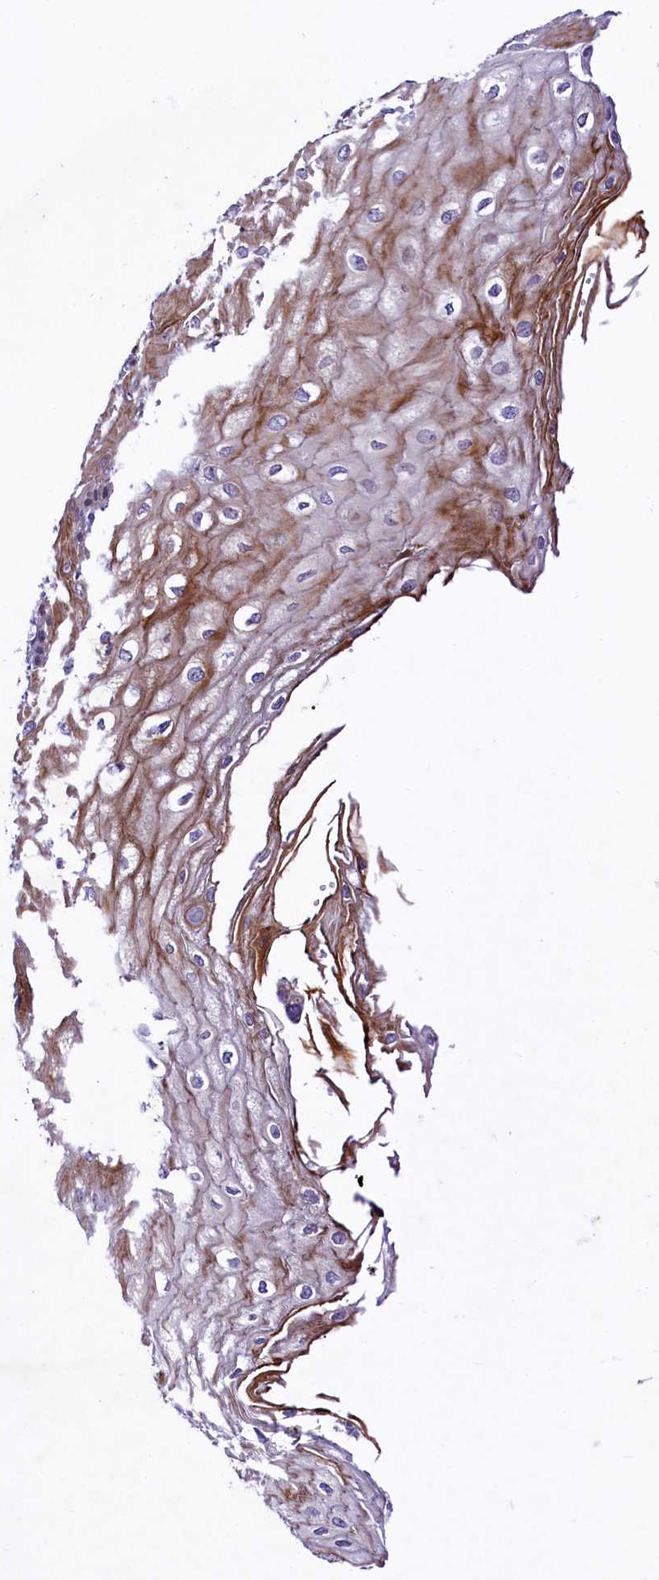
{"staining": {"intensity": "moderate", "quantity": "25%-75%", "location": "cytoplasmic/membranous,nuclear"}, "tissue": "esophagus", "cell_type": "Squamous epithelial cells", "image_type": "normal", "snomed": [{"axis": "morphology", "description": "Normal tissue, NOS"}, {"axis": "topography", "description": "Esophagus"}], "caption": "DAB (3,3'-diaminobenzidine) immunohistochemical staining of unremarkable human esophagus exhibits moderate cytoplasmic/membranous,nuclear protein staining in about 25%-75% of squamous epithelial cells.", "gene": "LEUTX", "patient": {"sex": "male", "age": 60}}